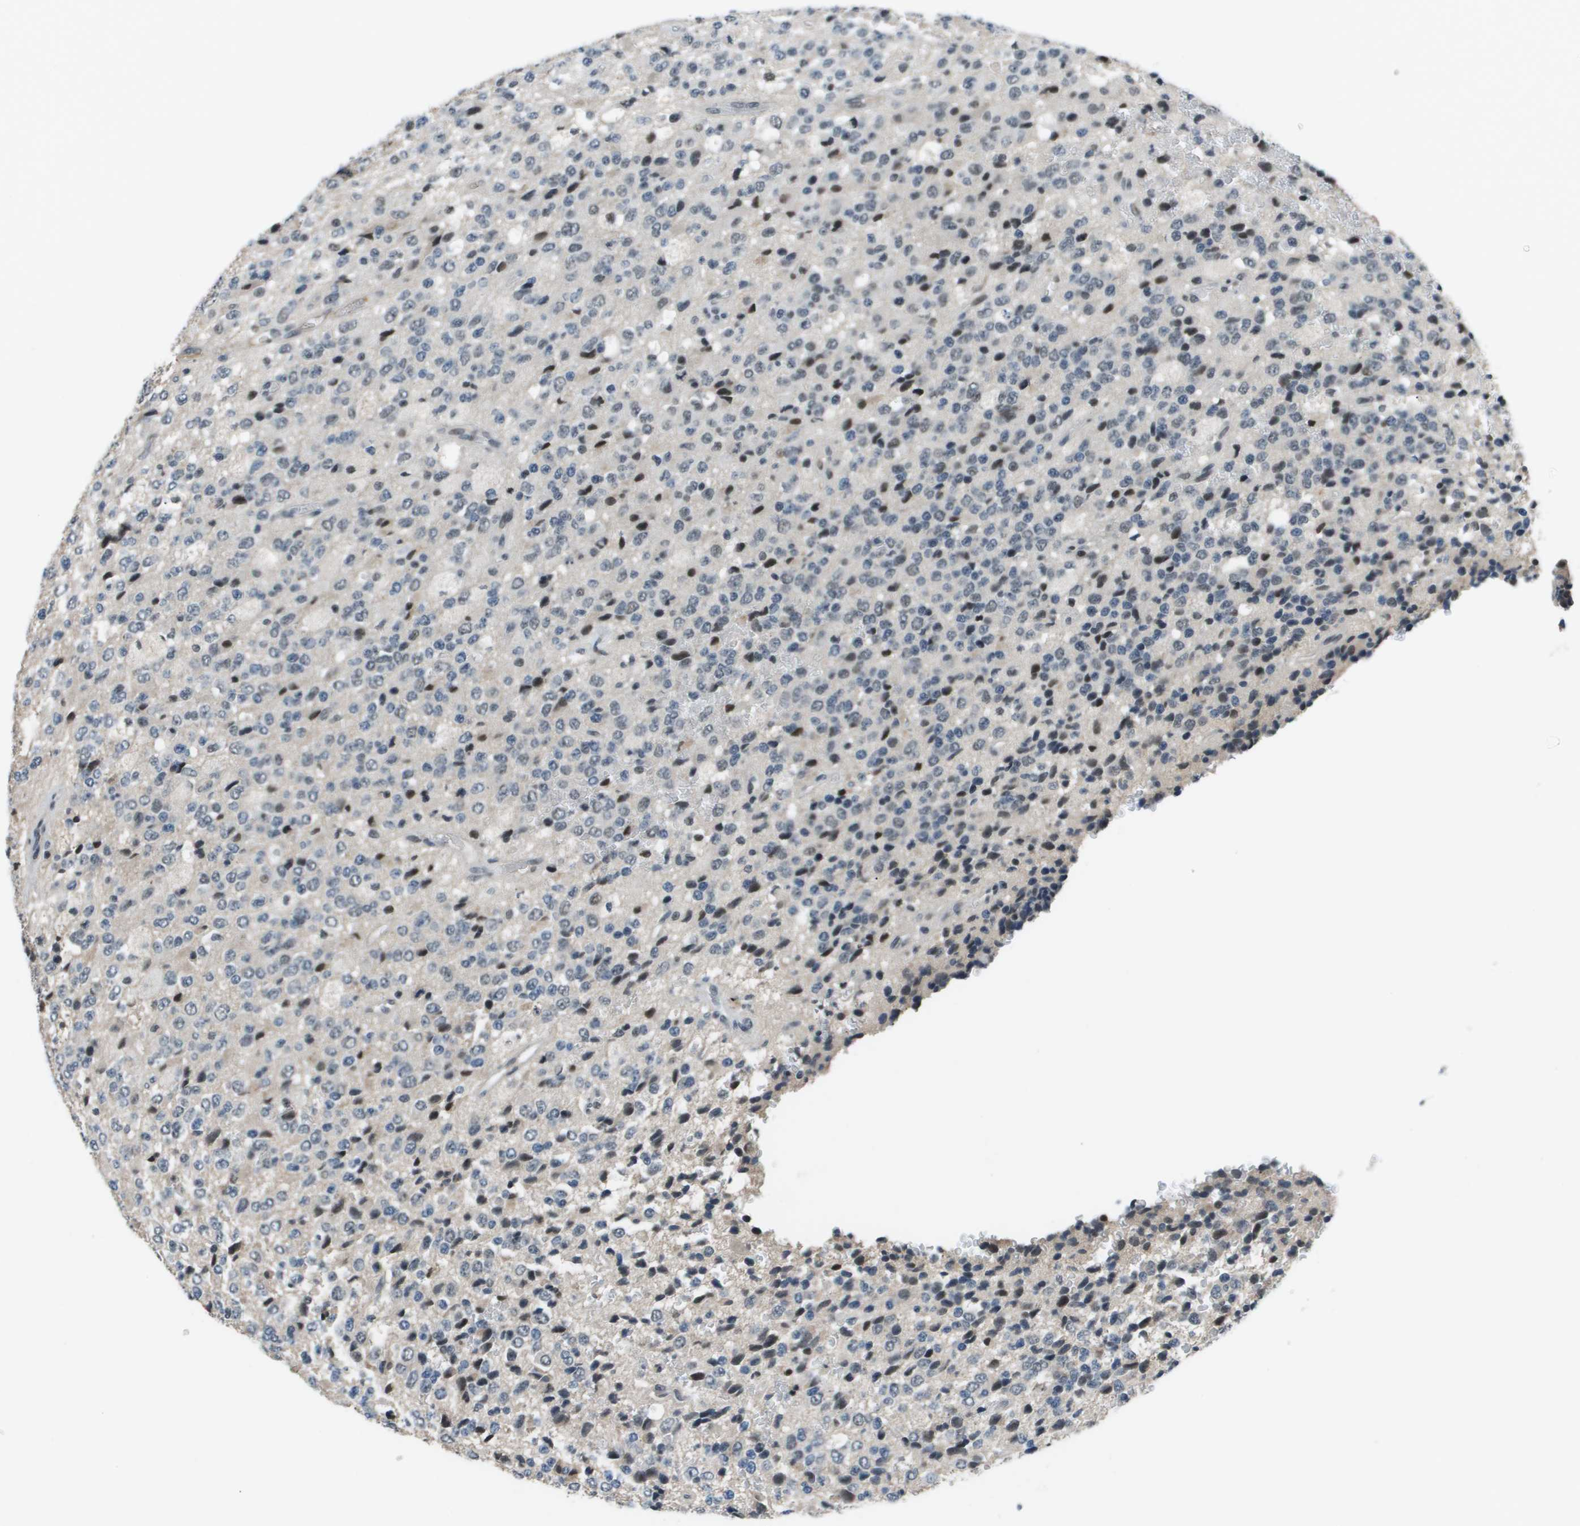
{"staining": {"intensity": "moderate", "quantity": "<25%", "location": "nuclear"}, "tissue": "glioma", "cell_type": "Tumor cells", "image_type": "cancer", "snomed": [{"axis": "morphology", "description": "Glioma, malignant, High grade"}, {"axis": "topography", "description": "pancreas cauda"}], "caption": "IHC photomicrograph of neoplastic tissue: glioma stained using immunohistochemistry (IHC) demonstrates low levels of moderate protein expression localized specifically in the nuclear of tumor cells, appearing as a nuclear brown color.", "gene": "THRAP3", "patient": {"sex": "male", "age": 60}}